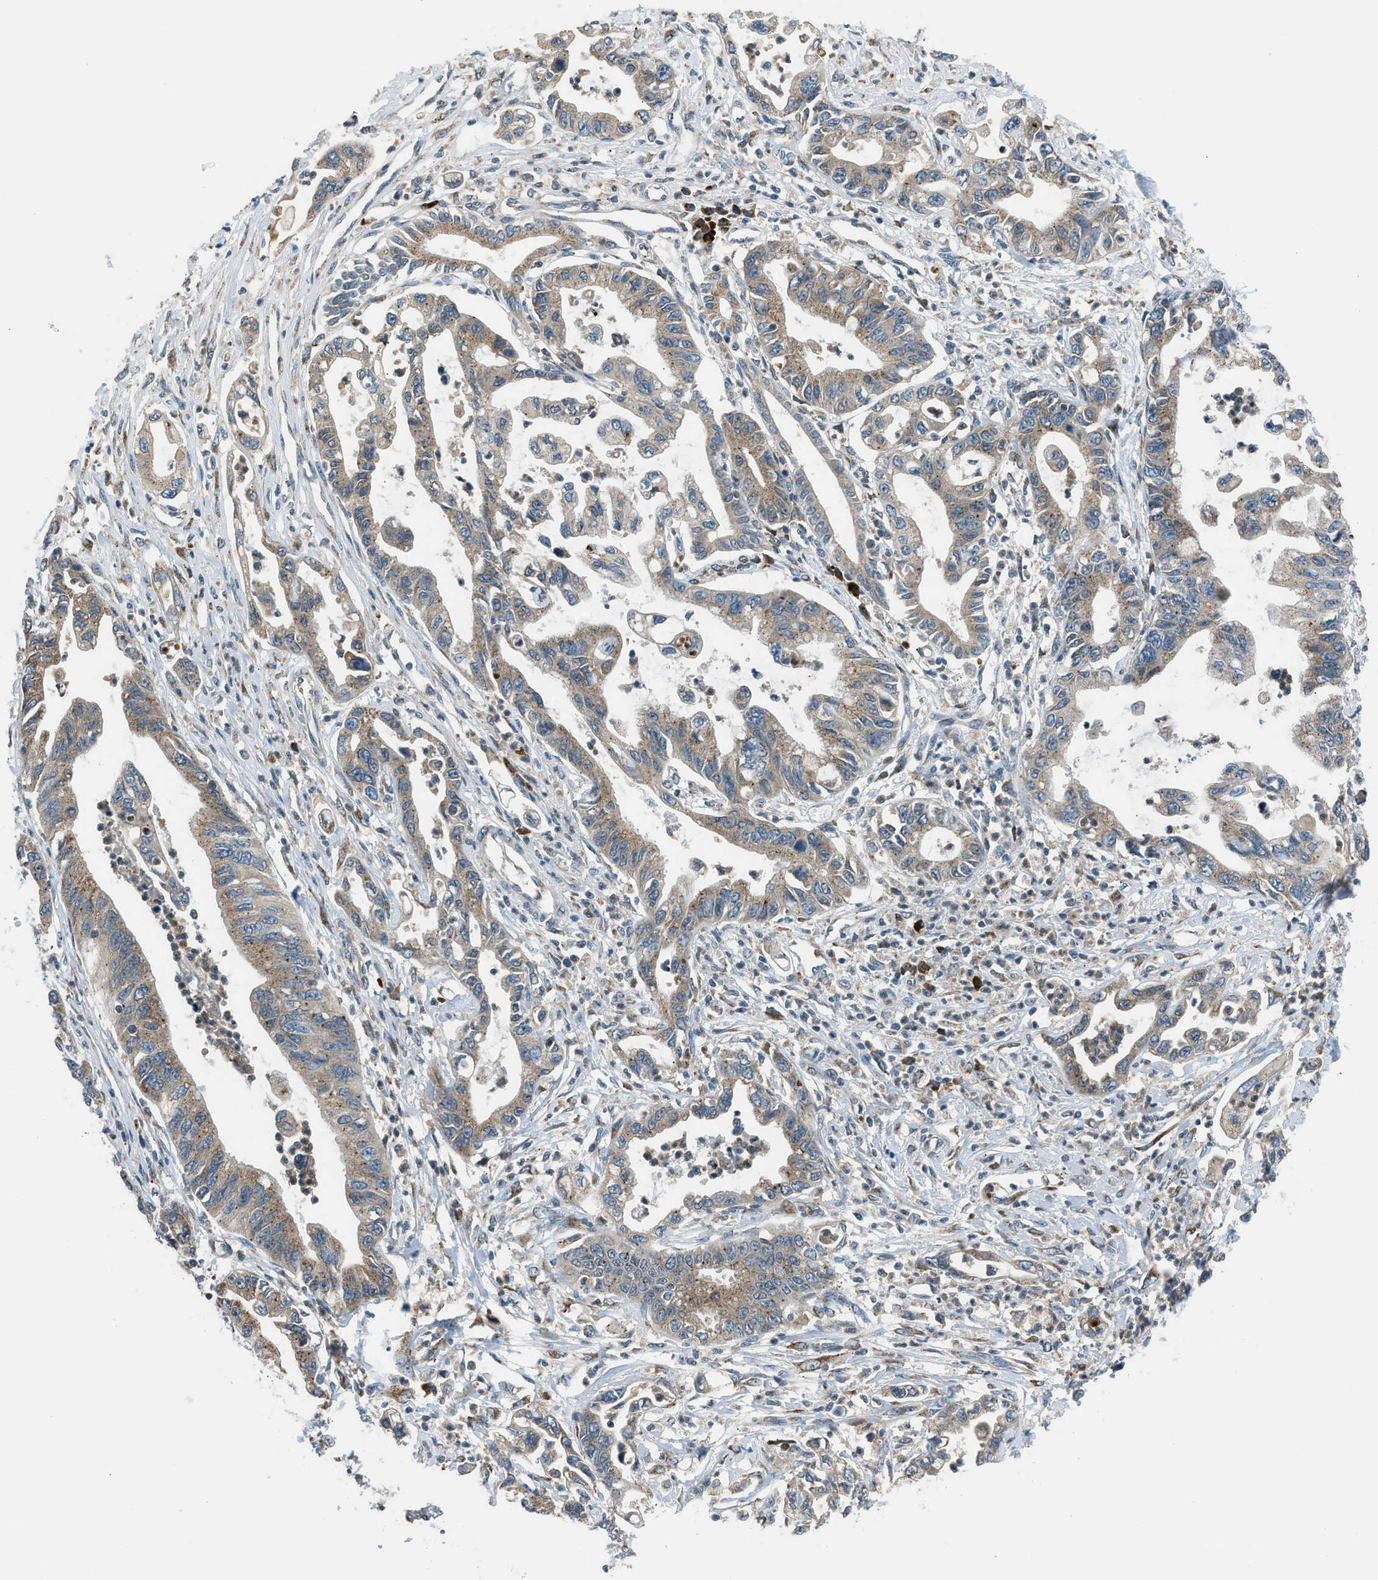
{"staining": {"intensity": "moderate", "quantity": ">75%", "location": "cytoplasmic/membranous"}, "tissue": "pancreatic cancer", "cell_type": "Tumor cells", "image_type": "cancer", "snomed": [{"axis": "morphology", "description": "Adenocarcinoma, NOS"}, {"axis": "topography", "description": "Pancreas"}], "caption": "Pancreatic cancer (adenocarcinoma) was stained to show a protein in brown. There is medium levels of moderate cytoplasmic/membranous positivity in about >75% of tumor cells. (DAB (3,3'-diaminobenzidine) IHC with brightfield microscopy, high magnification).", "gene": "EDARADD", "patient": {"sex": "male", "age": 56}}